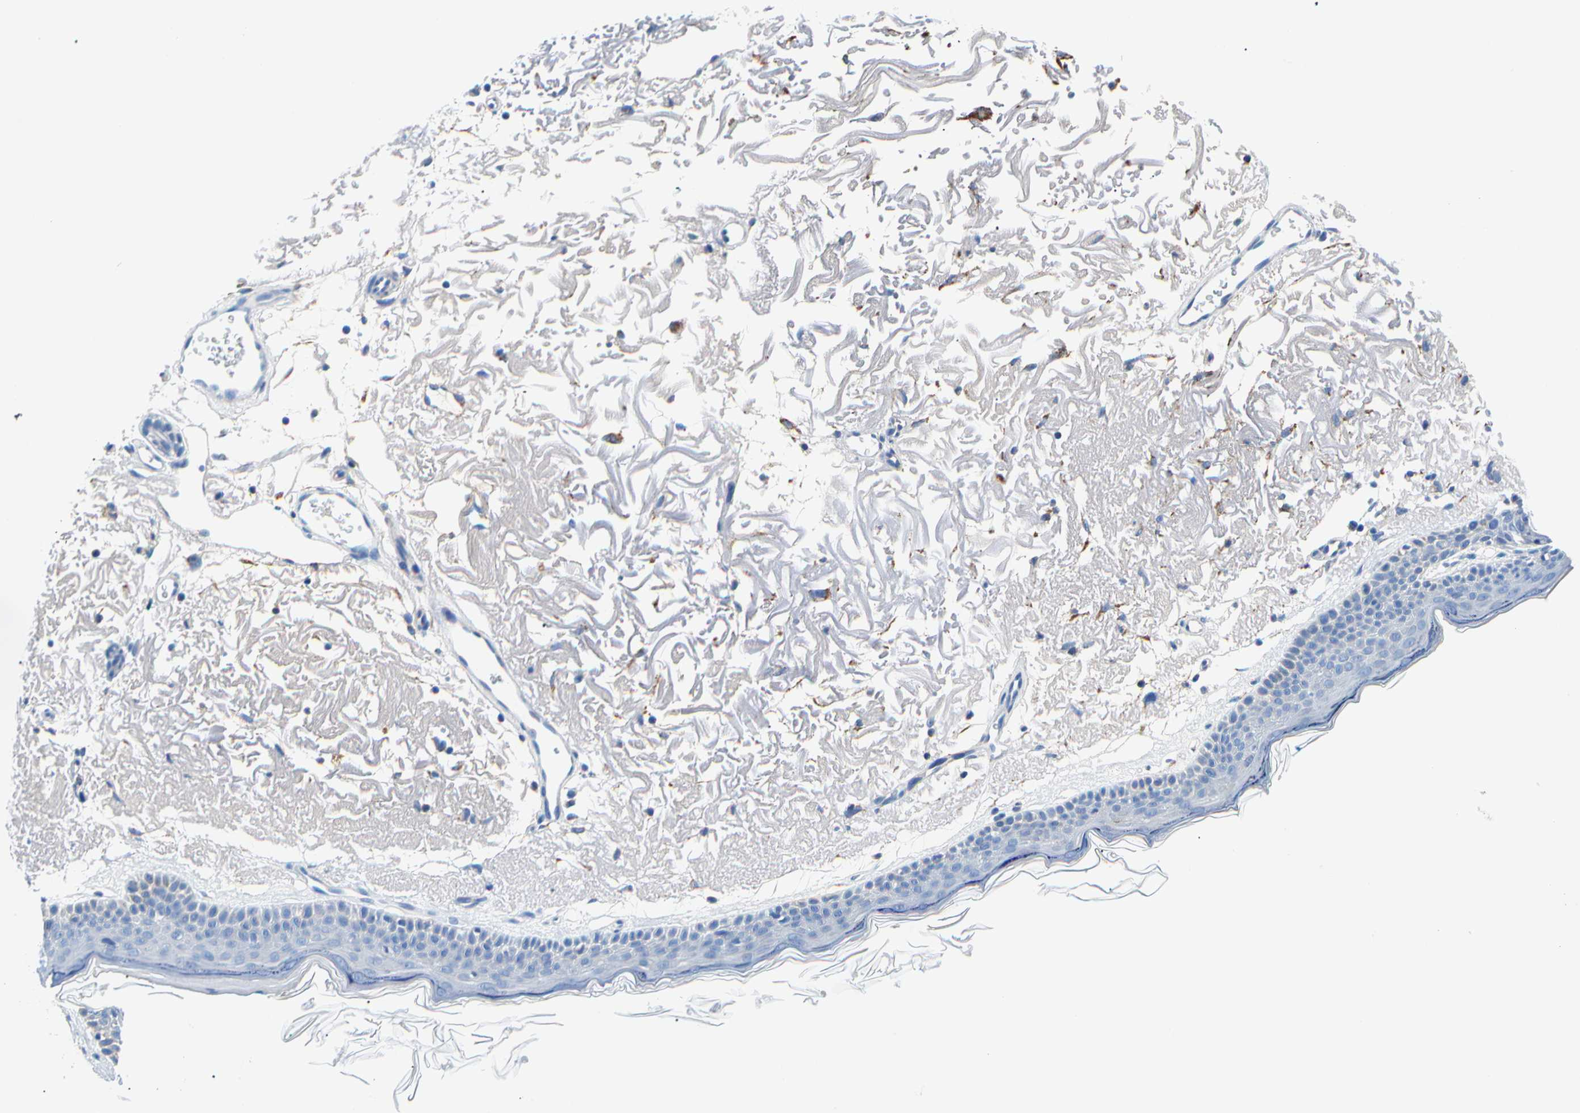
{"staining": {"intensity": "negative", "quantity": "none", "location": "none"}, "tissue": "skin", "cell_type": "Fibroblasts", "image_type": "normal", "snomed": [{"axis": "morphology", "description": "Normal tissue, NOS"}, {"axis": "topography", "description": "Skin"}], "caption": "Protein analysis of unremarkable skin exhibits no significant staining in fibroblasts.", "gene": "ACAT1", "patient": {"sex": "female", "age": 90}}